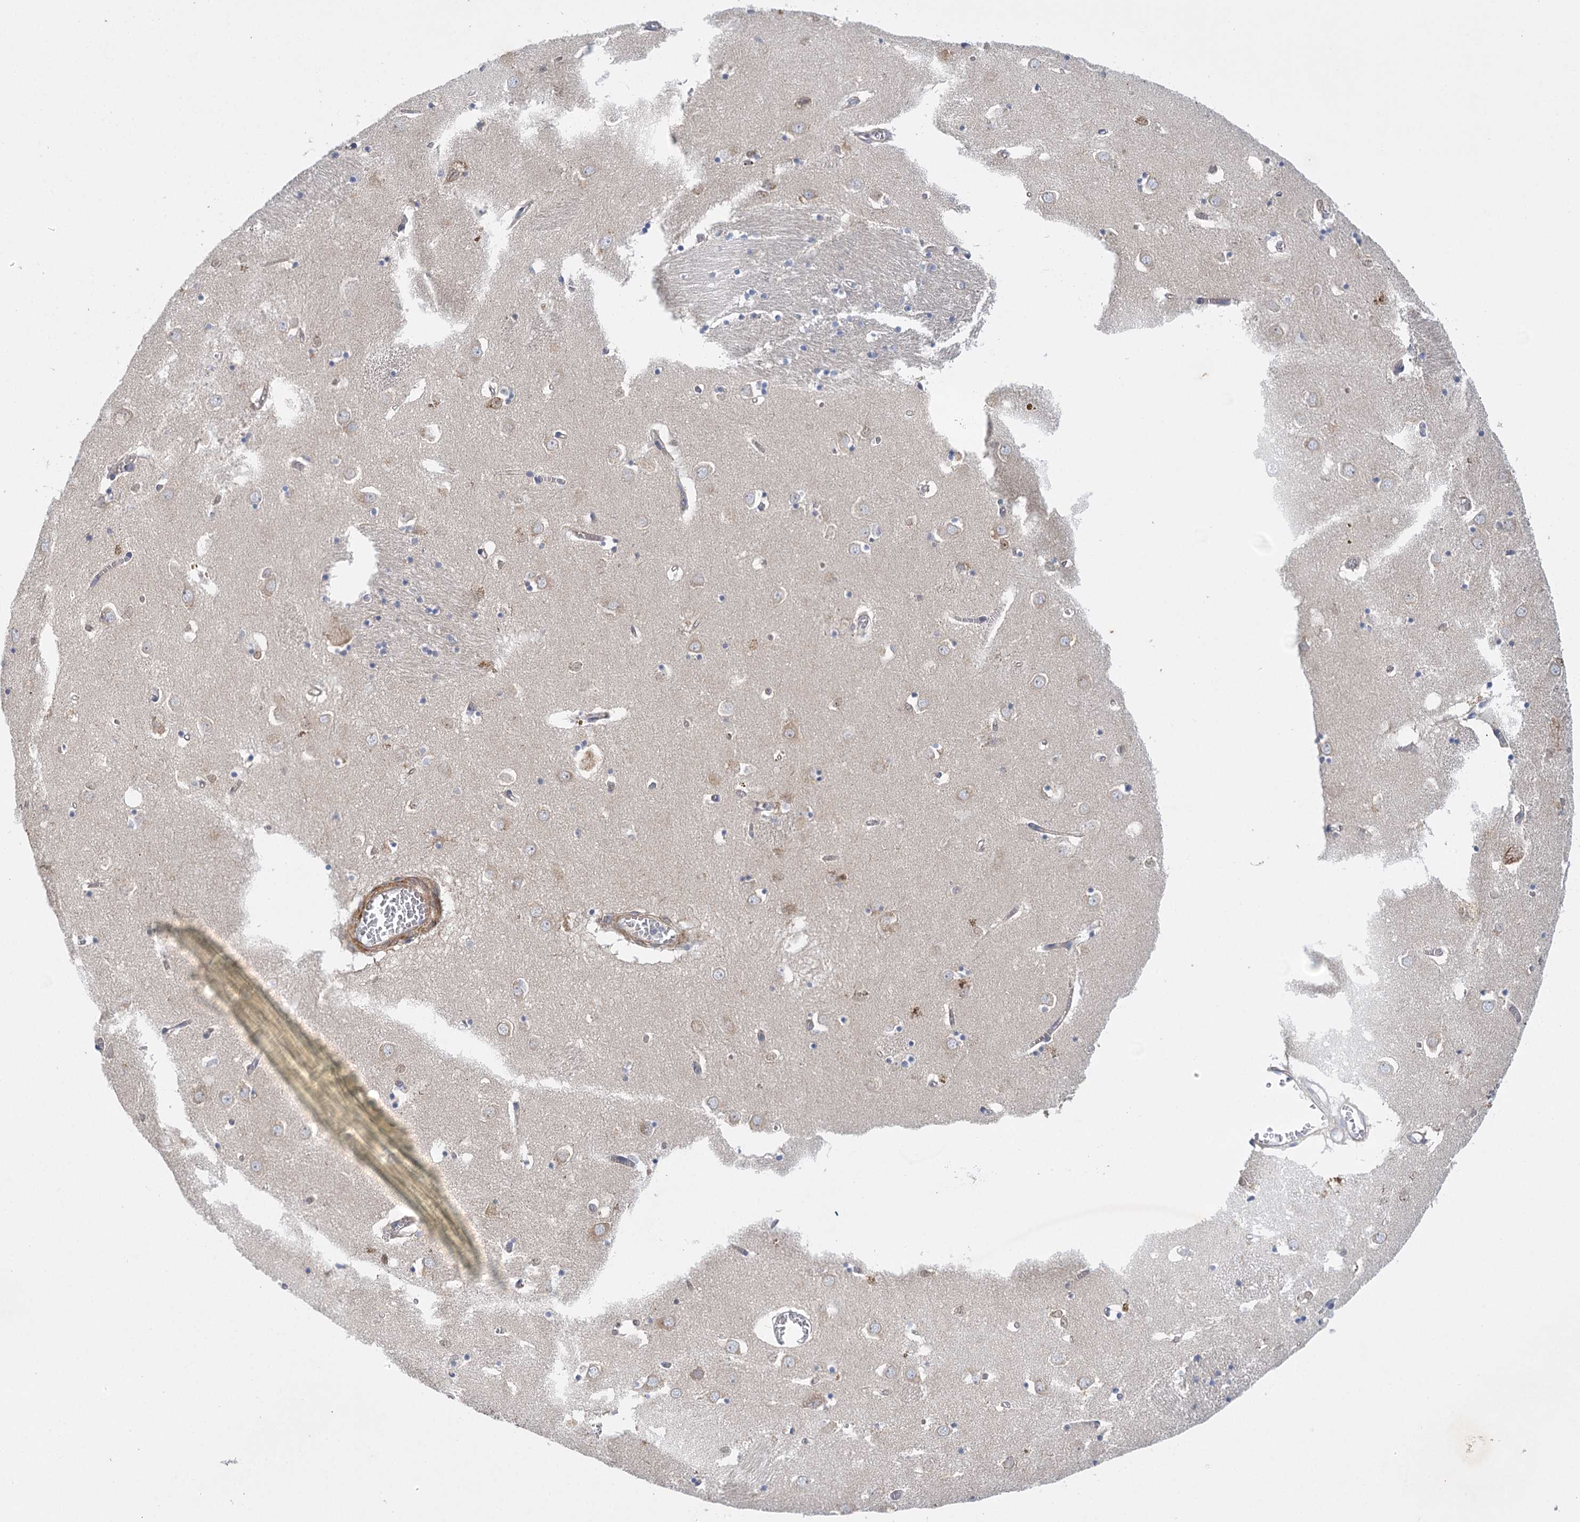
{"staining": {"intensity": "weak", "quantity": "<25%", "location": "cytoplasmic/membranous"}, "tissue": "caudate", "cell_type": "Glial cells", "image_type": "normal", "snomed": [{"axis": "morphology", "description": "Normal tissue, NOS"}, {"axis": "topography", "description": "Lateral ventricle wall"}], "caption": "Immunohistochemistry (IHC) of benign caudate demonstrates no expression in glial cells.", "gene": "DHTKD1", "patient": {"sex": "male", "age": 70}}